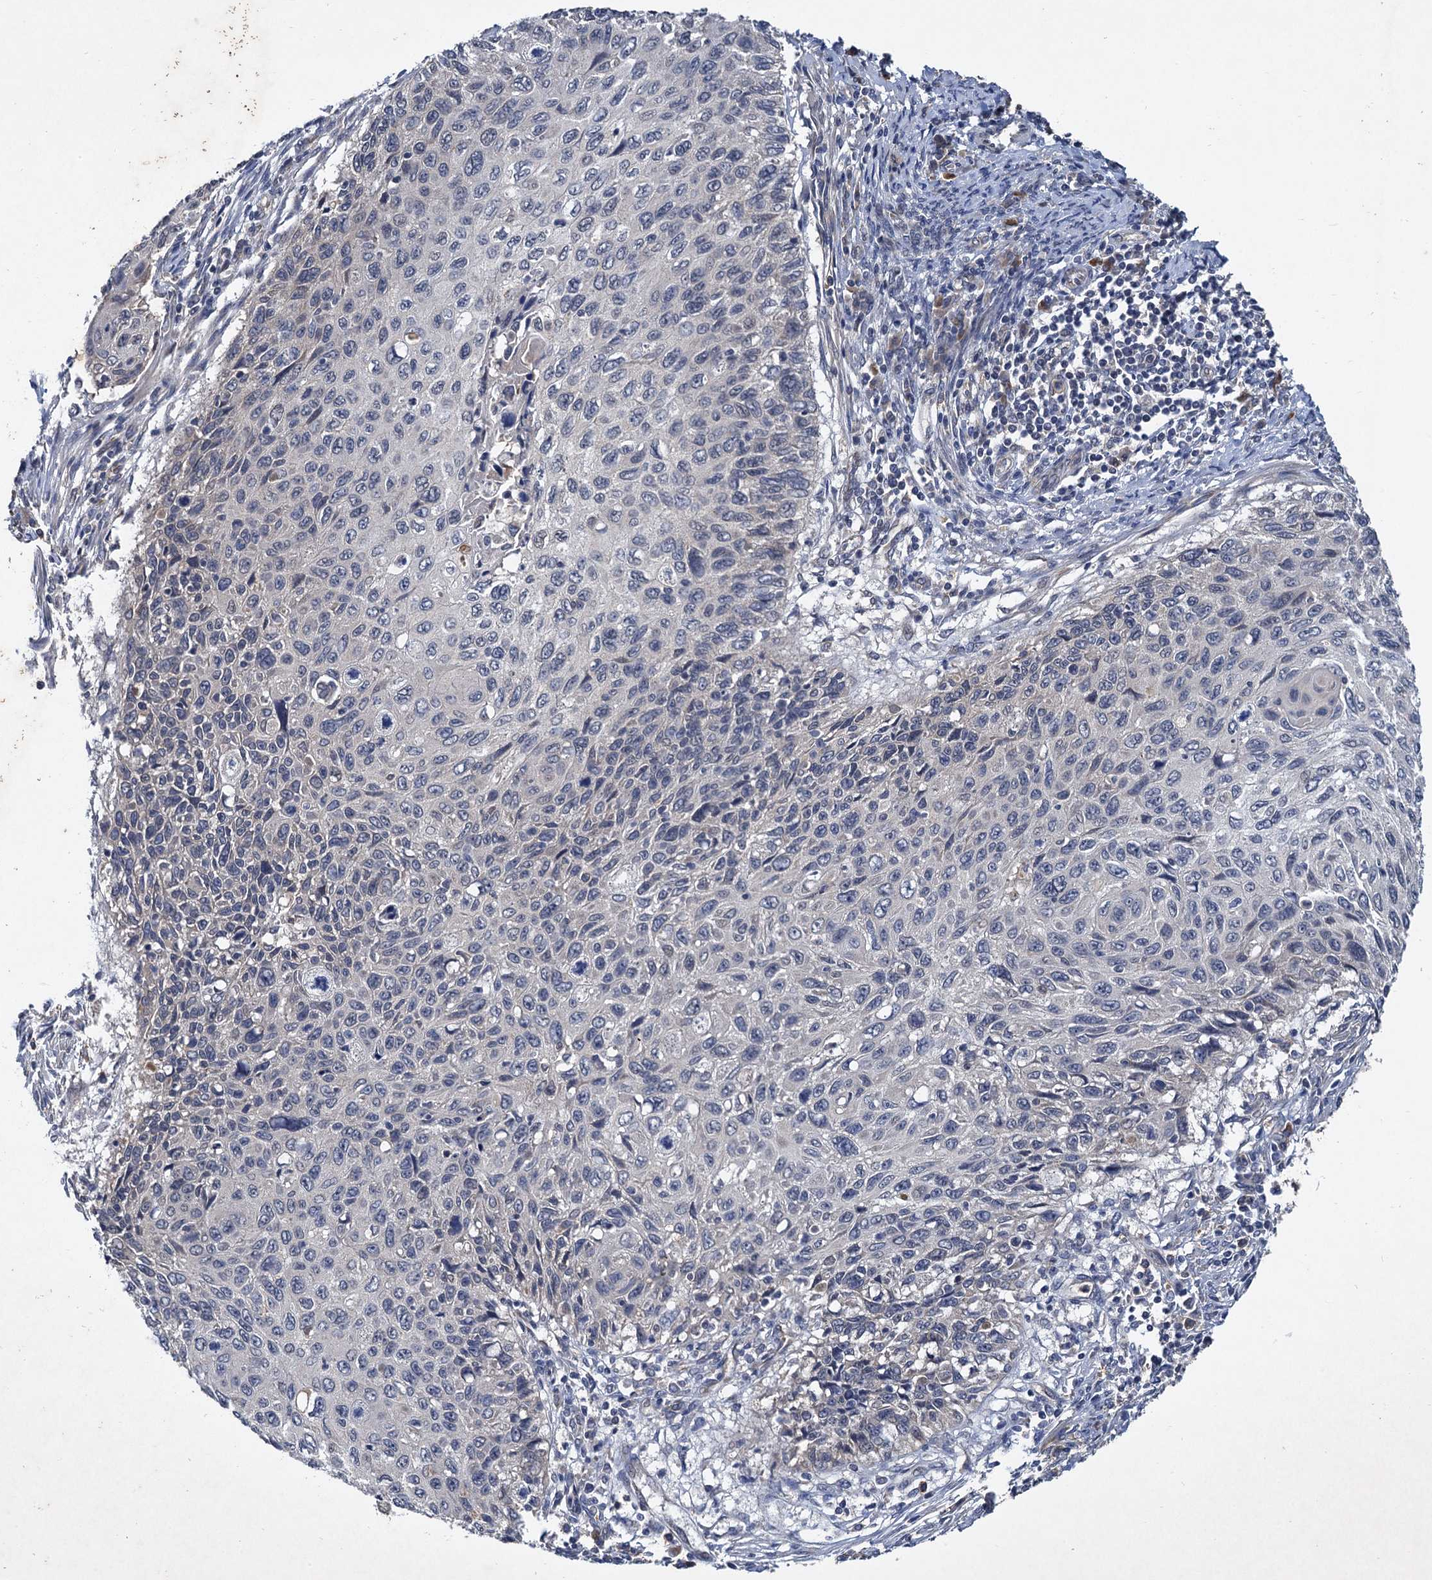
{"staining": {"intensity": "negative", "quantity": "none", "location": "none"}, "tissue": "cervical cancer", "cell_type": "Tumor cells", "image_type": "cancer", "snomed": [{"axis": "morphology", "description": "Squamous cell carcinoma, NOS"}, {"axis": "topography", "description": "Cervix"}], "caption": "High power microscopy photomicrograph of an IHC micrograph of squamous cell carcinoma (cervical), revealing no significant expression in tumor cells.", "gene": "TMEM39B", "patient": {"sex": "female", "age": 70}}